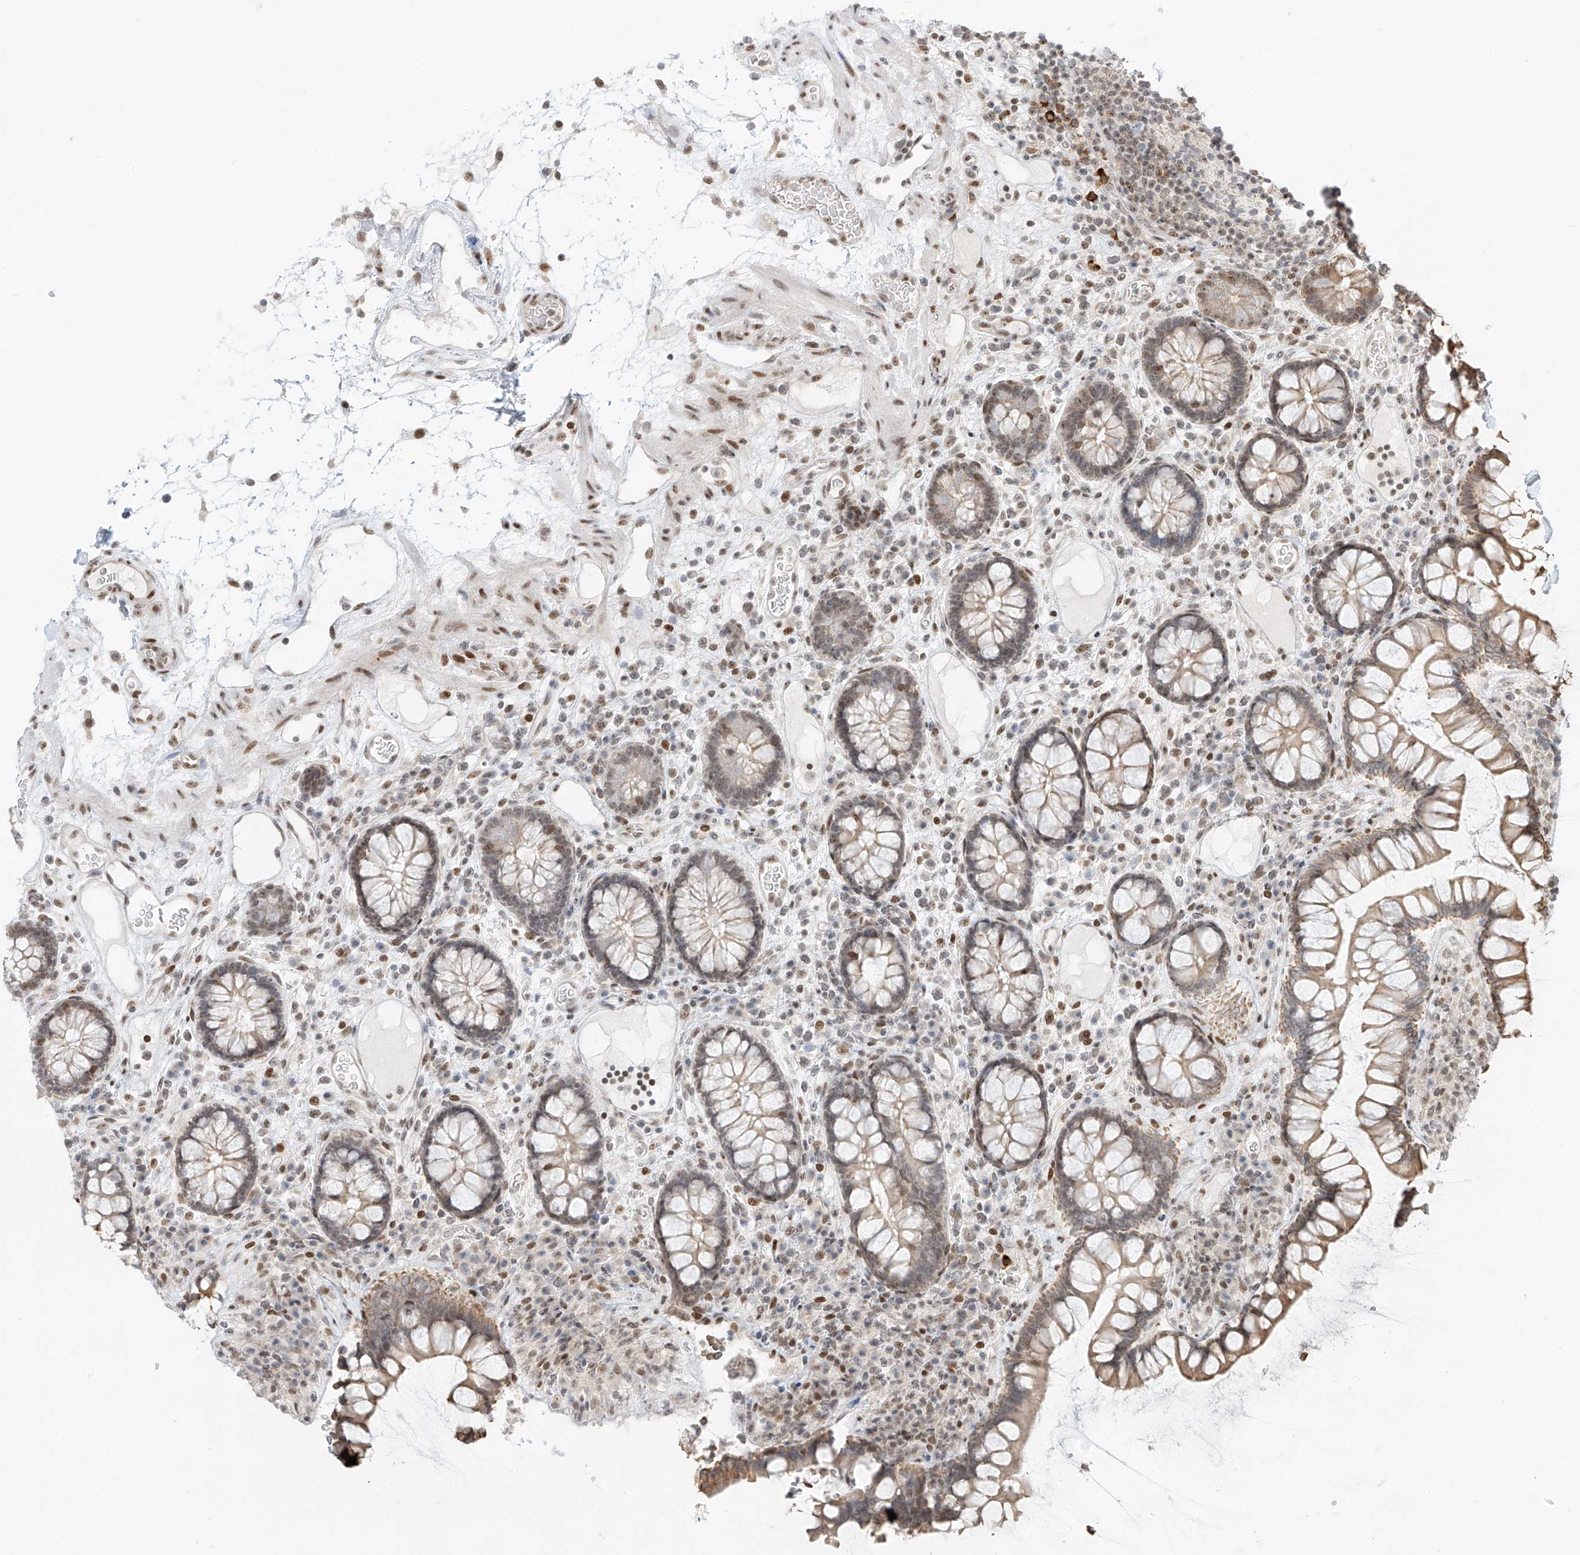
{"staining": {"intensity": "moderate", "quantity": ">75%", "location": "nuclear"}, "tissue": "colon", "cell_type": "Endothelial cells", "image_type": "normal", "snomed": [{"axis": "morphology", "description": "Normal tissue, NOS"}, {"axis": "topography", "description": "Colon"}], "caption": "Immunohistochemical staining of unremarkable human colon shows >75% levels of moderate nuclear protein expression in approximately >75% of endothelial cells.", "gene": "ZNF512", "patient": {"sex": "female", "age": 79}}